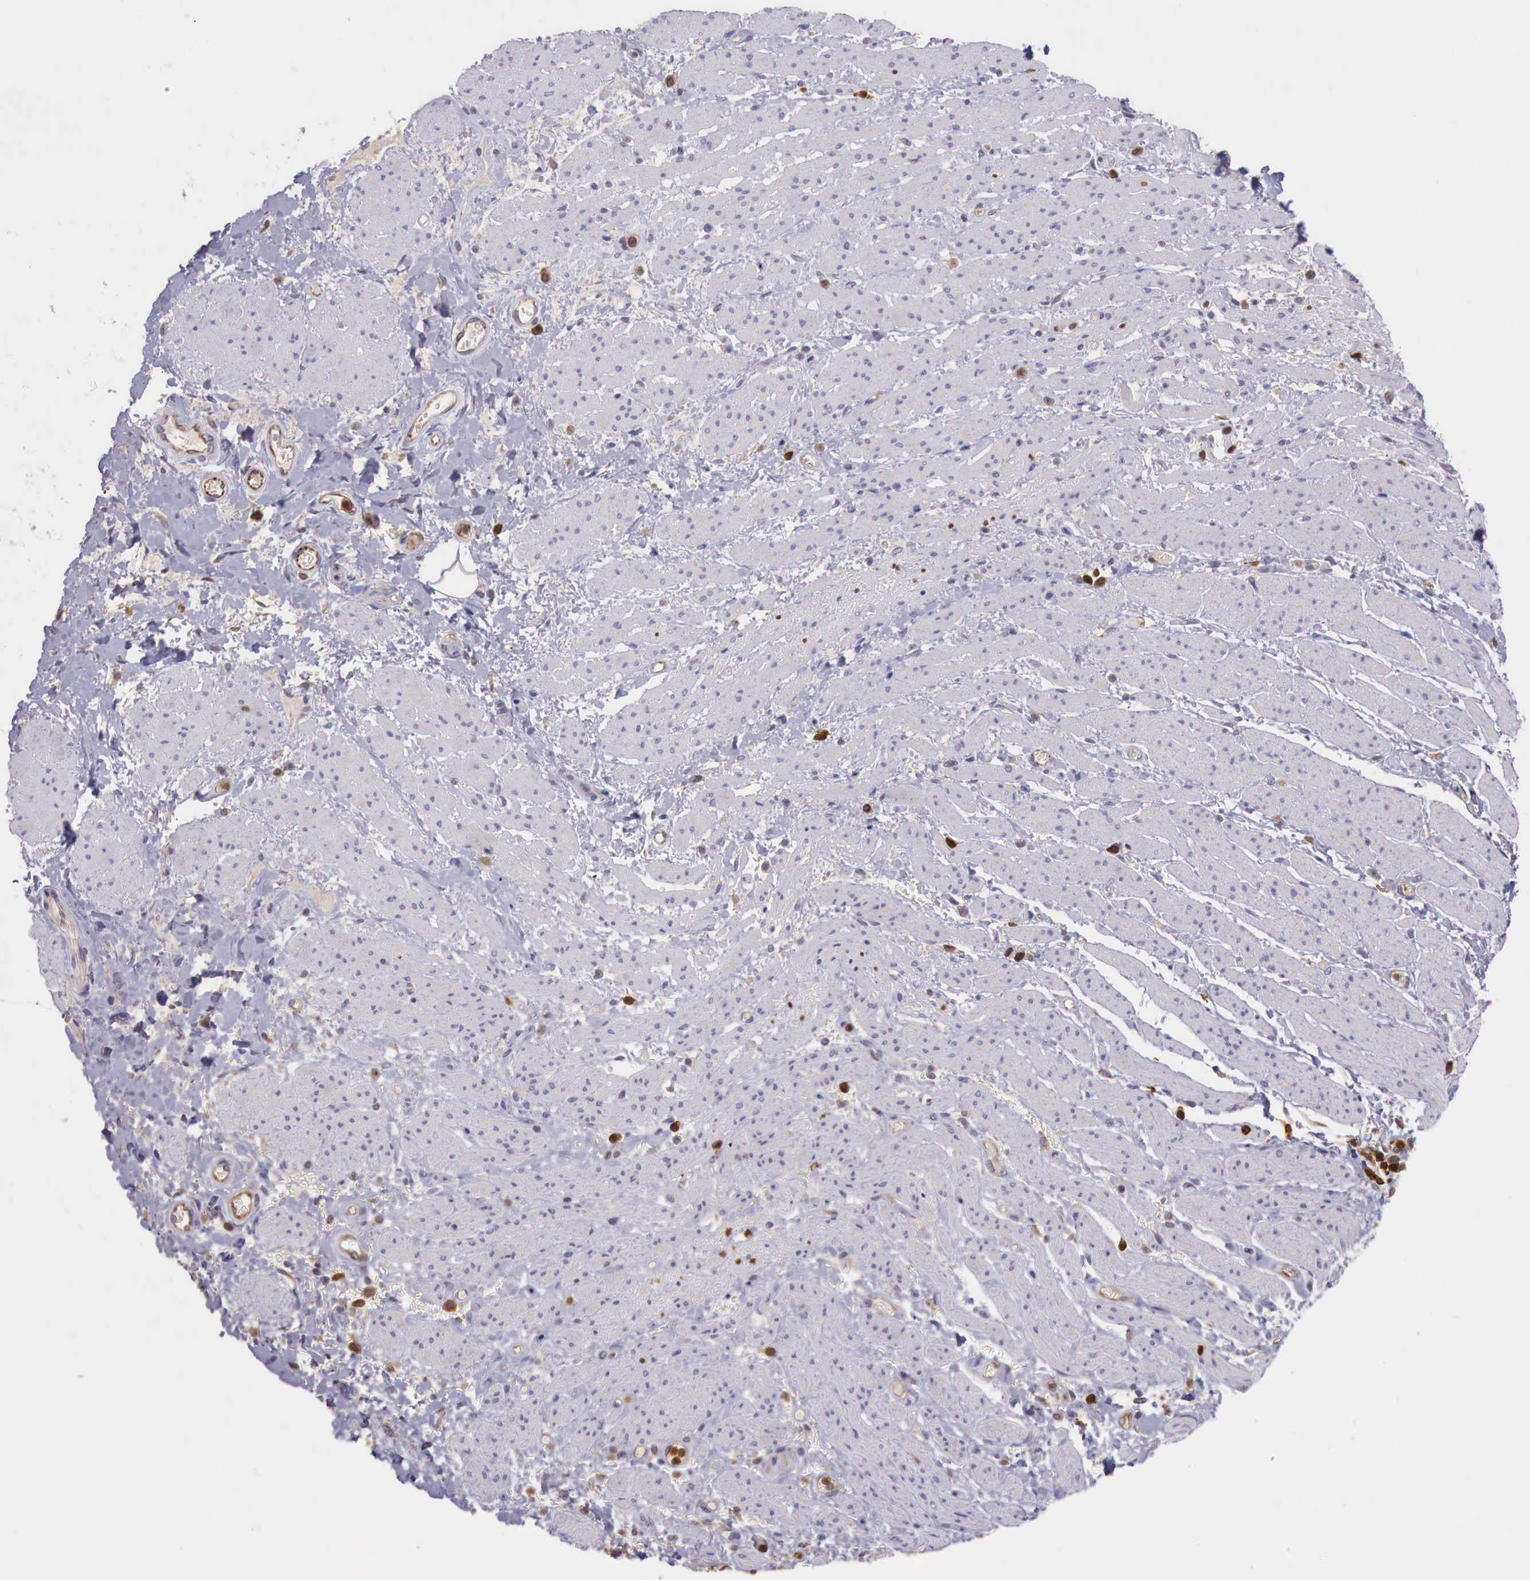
{"staining": {"intensity": "weak", "quantity": ">75%", "location": "cytoplasmic/membranous"}, "tissue": "stomach cancer", "cell_type": "Tumor cells", "image_type": "cancer", "snomed": [{"axis": "morphology", "description": "Adenocarcinoma, NOS"}, {"axis": "topography", "description": "Pancreas"}, {"axis": "topography", "description": "Stomach, upper"}], "caption": "Protein staining demonstrates weak cytoplasmic/membranous staining in about >75% of tumor cells in adenocarcinoma (stomach).", "gene": "GAB2", "patient": {"sex": "male", "age": 77}}